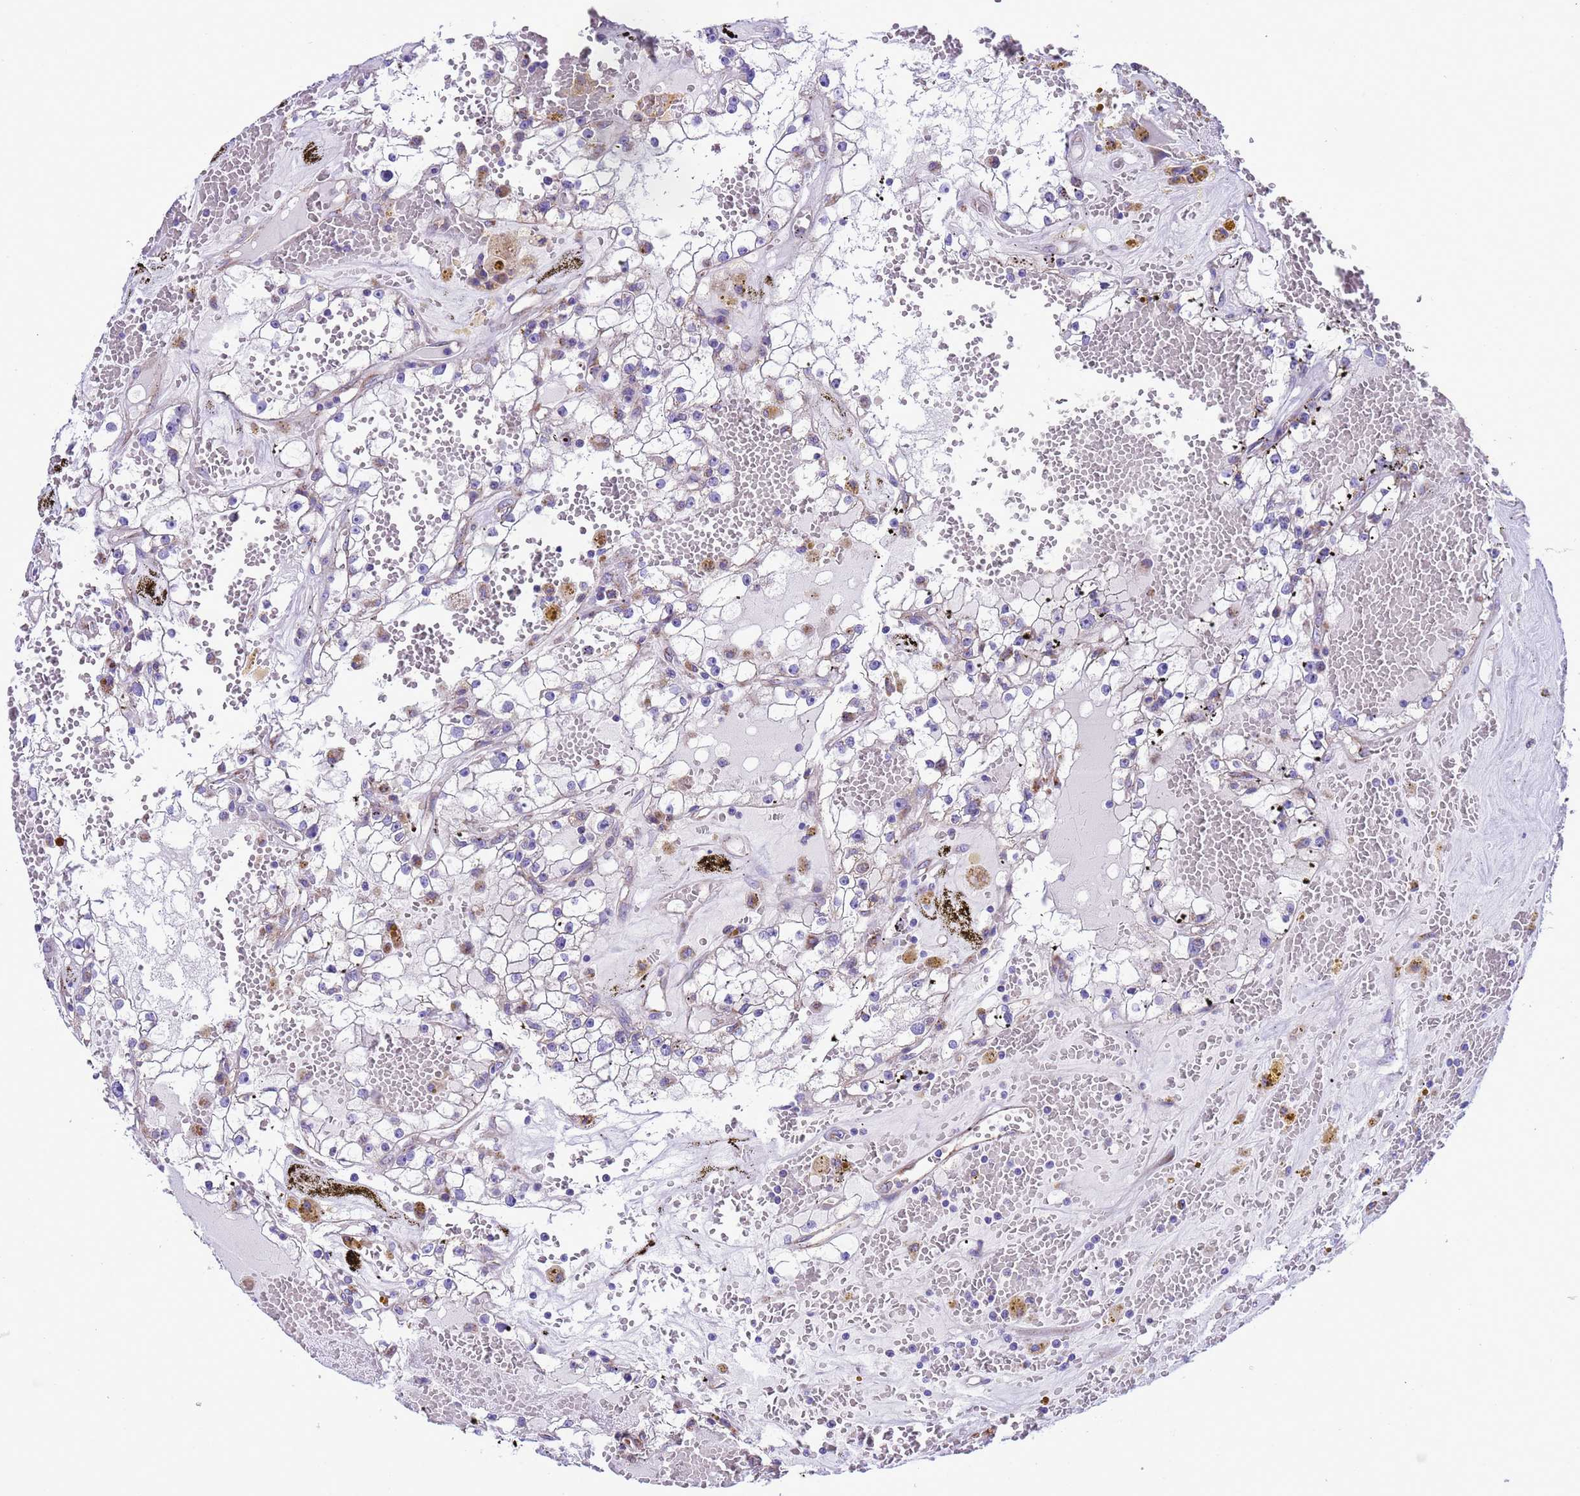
{"staining": {"intensity": "negative", "quantity": "none", "location": "none"}, "tissue": "renal cancer", "cell_type": "Tumor cells", "image_type": "cancer", "snomed": [{"axis": "morphology", "description": "Adenocarcinoma, NOS"}, {"axis": "topography", "description": "Kidney"}], "caption": "A high-resolution image shows immunohistochemistry (IHC) staining of renal cancer (adenocarcinoma), which reveals no significant staining in tumor cells.", "gene": "CCDC191", "patient": {"sex": "male", "age": 56}}